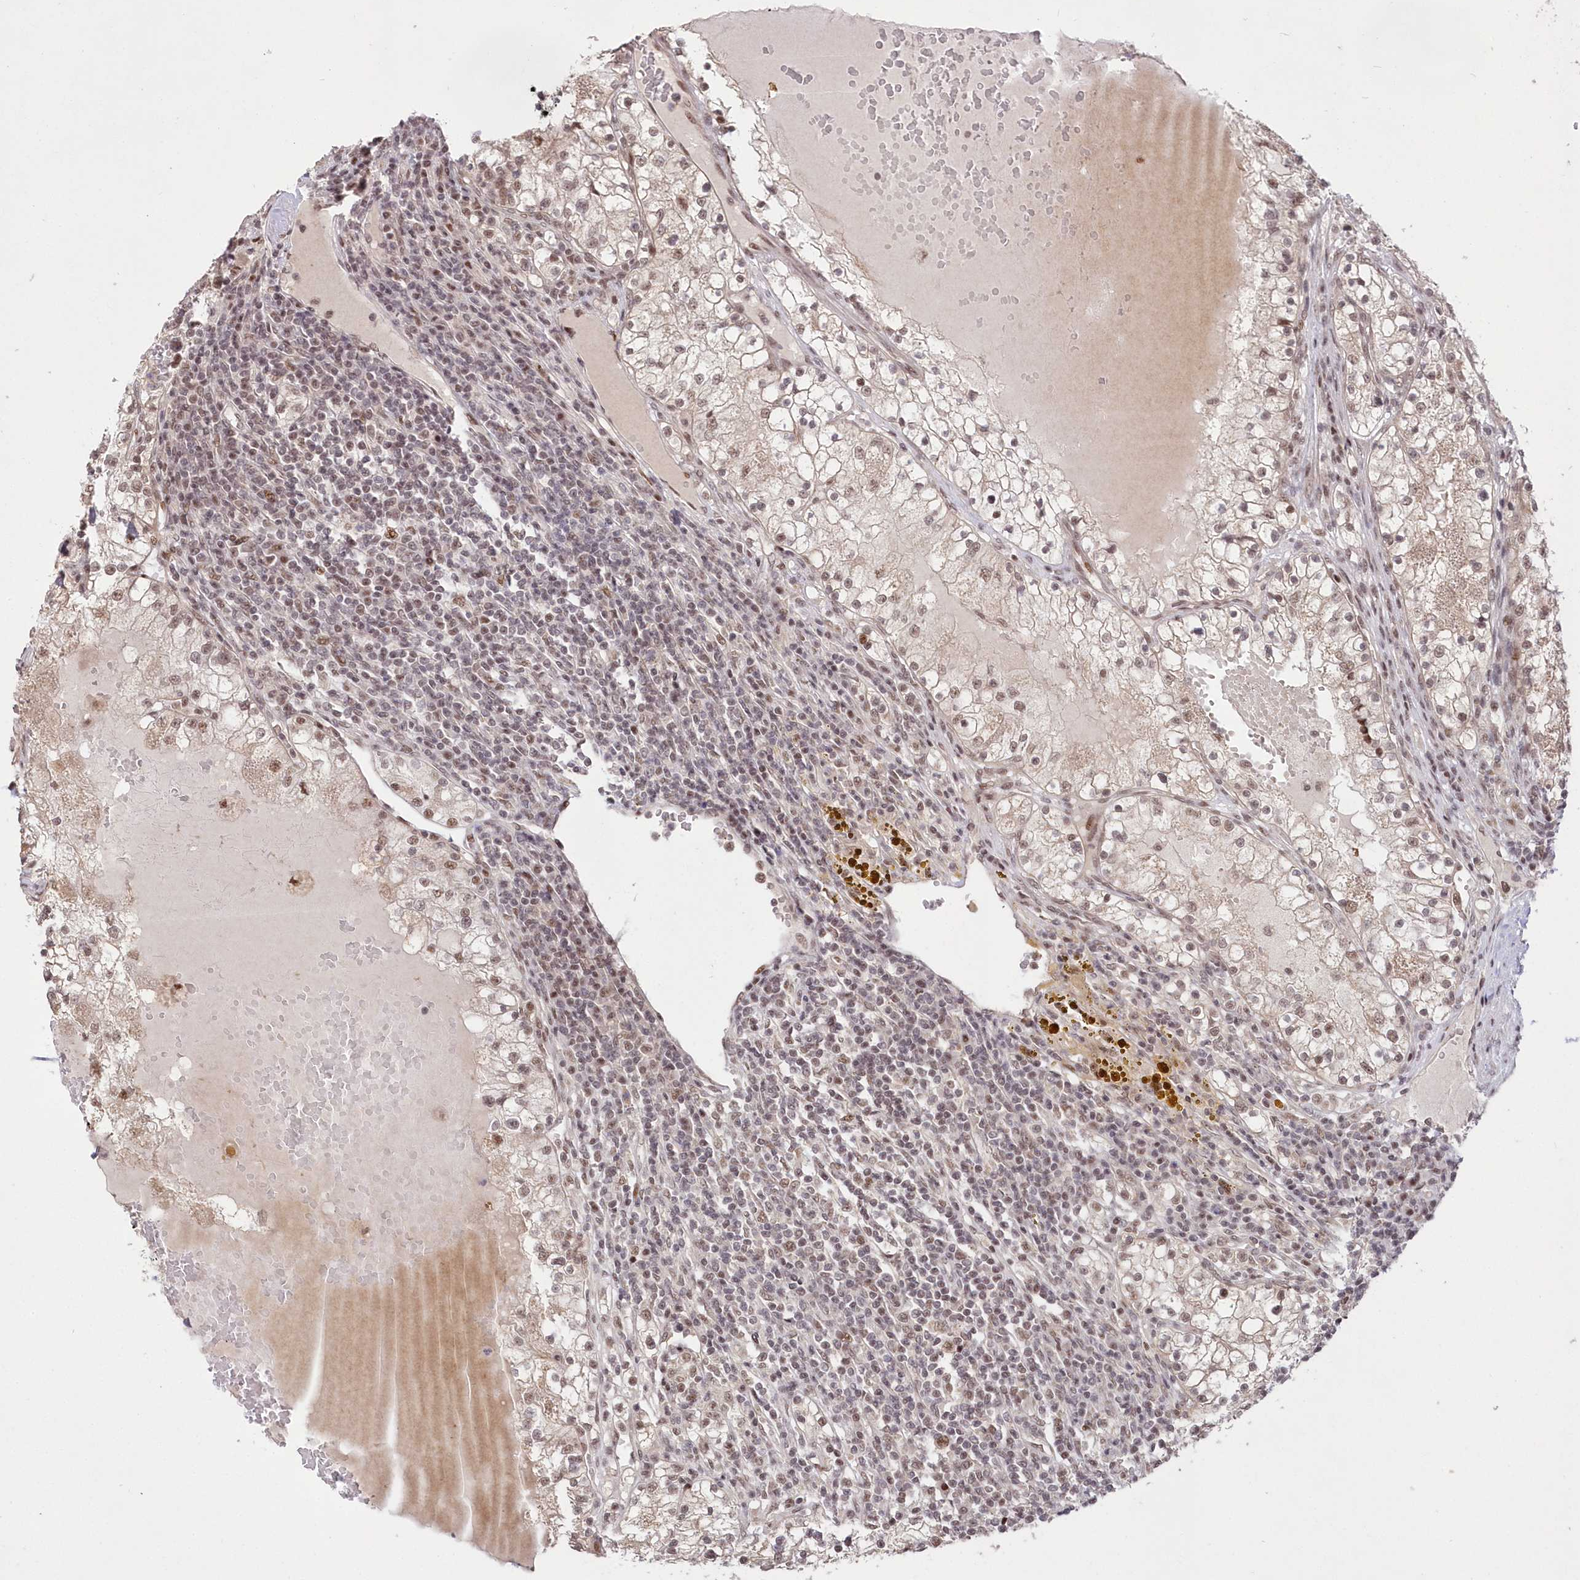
{"staining": {"intensity": "weak", "quantity": ">75%", "location": "nuclear"}, "tissue": "renal cancer", "cell_type": "Tumor cells", "image_type": "cancer", "snomed": [{"axis": "morphology", "description": "Normal tissue, NOS"}, {"axis": "morphology", "description": "Adenocarcinoma, NOS"}, {"axis": "topography", "description": "Kidney"}], "caption": "The image demonstrates staining of renal cancer (adenocarcinoma), revealing weak nuclear protein staining (brown color) within tumor cells. Nuclei are stained in blue.", "gene": "WBP1L", "patient": {"sex": "male", "age": 68}}